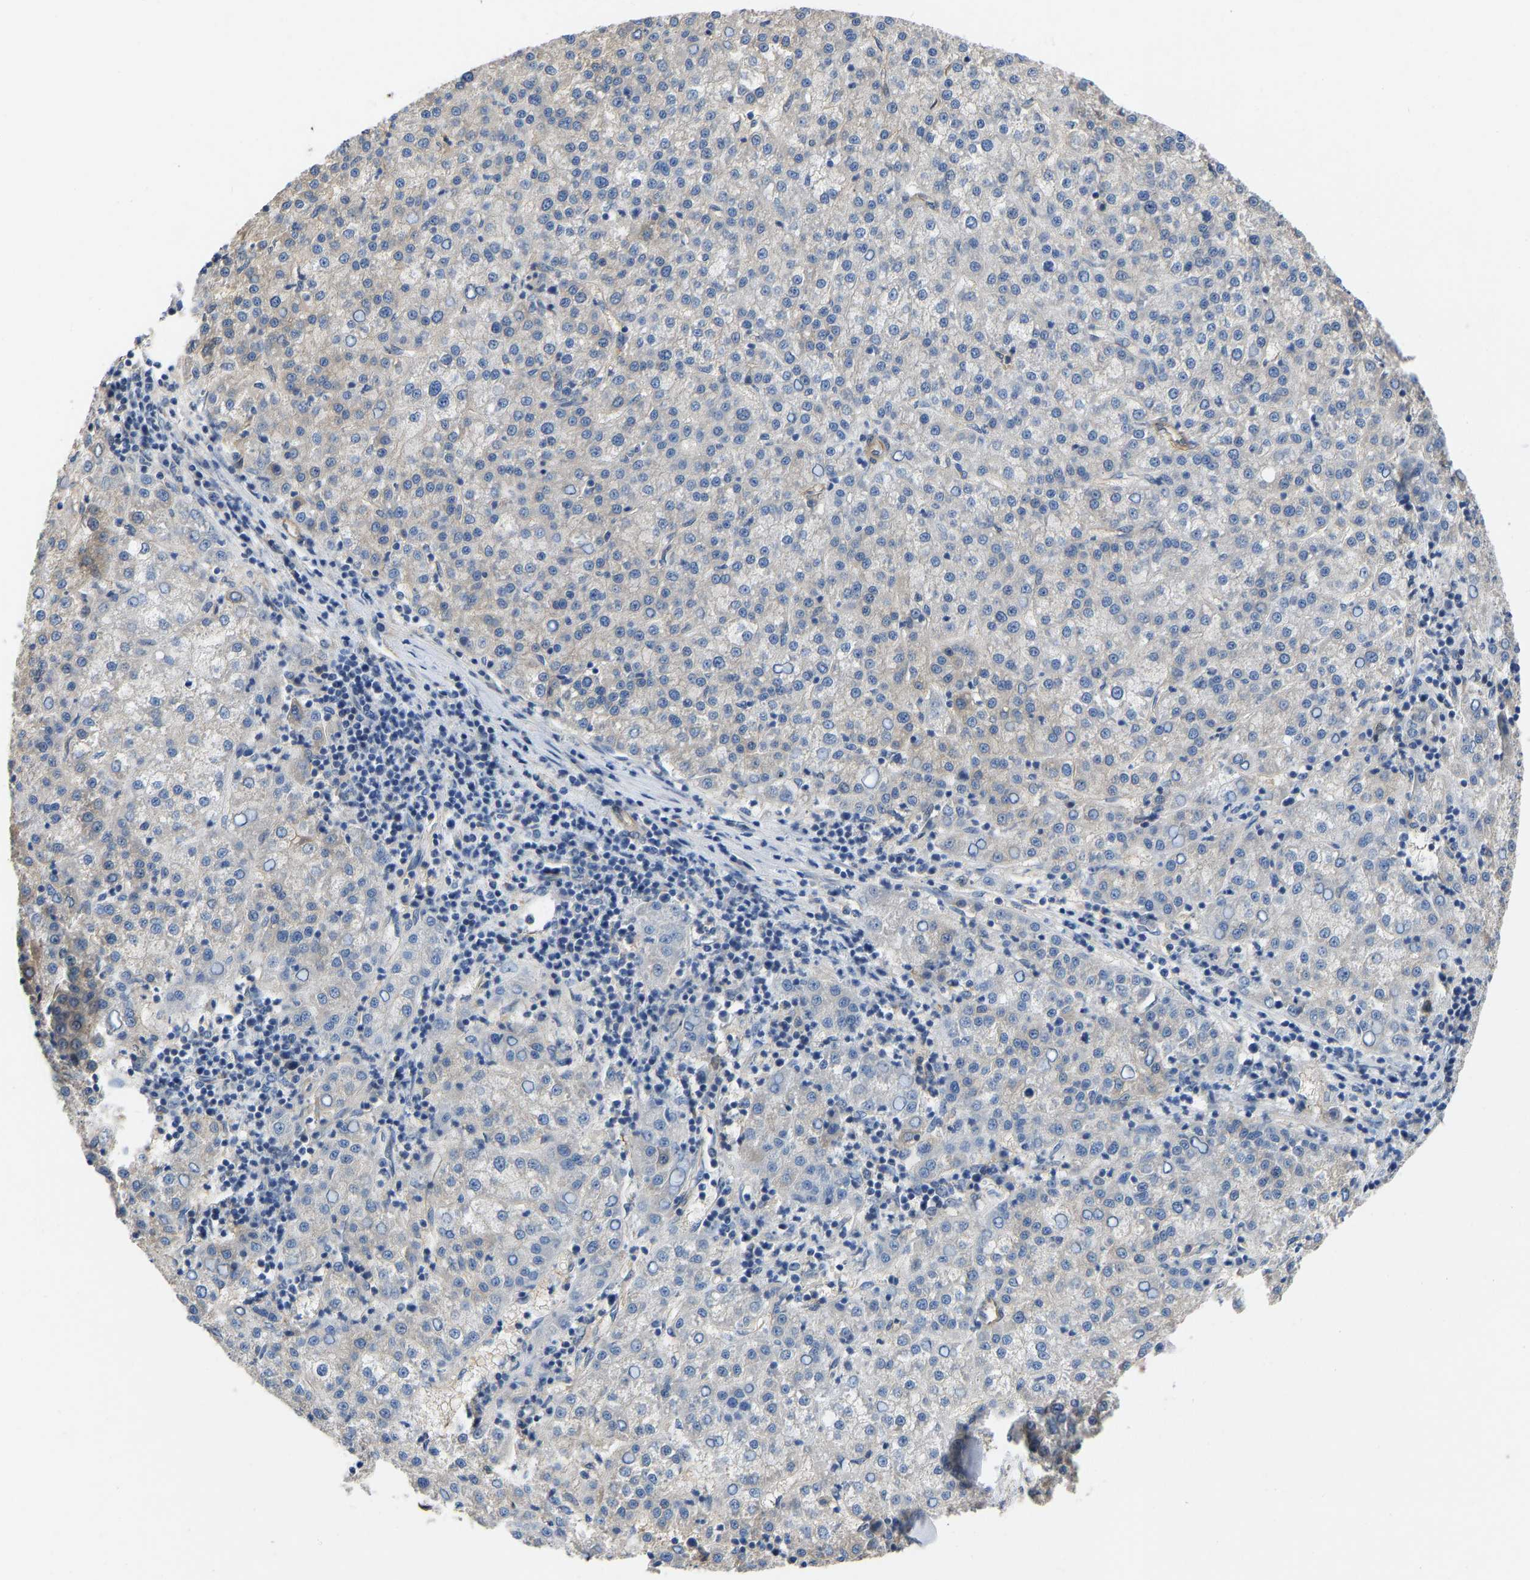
{"staining": {"intensity": "negative", "quantity": "none", "location": "none"}, "tissue": "liver cancer", "cell_type": "Tumor cells", "image_type": "cancer", "snomed": [{"axis": "morphology", "description": "Carcinoma, Hepatocellular, NOS"}, {"axis": "topography", "description": "Liver"}], "caption": "The IHC photomicrograph has no significant expression in tumor cells of liver cancer tissue. (DAB (3,3'-diaminobenzidine) IHC, high magnification).", "gene": "ELMO2", "patient": {"sex": "female", "age": 58}}